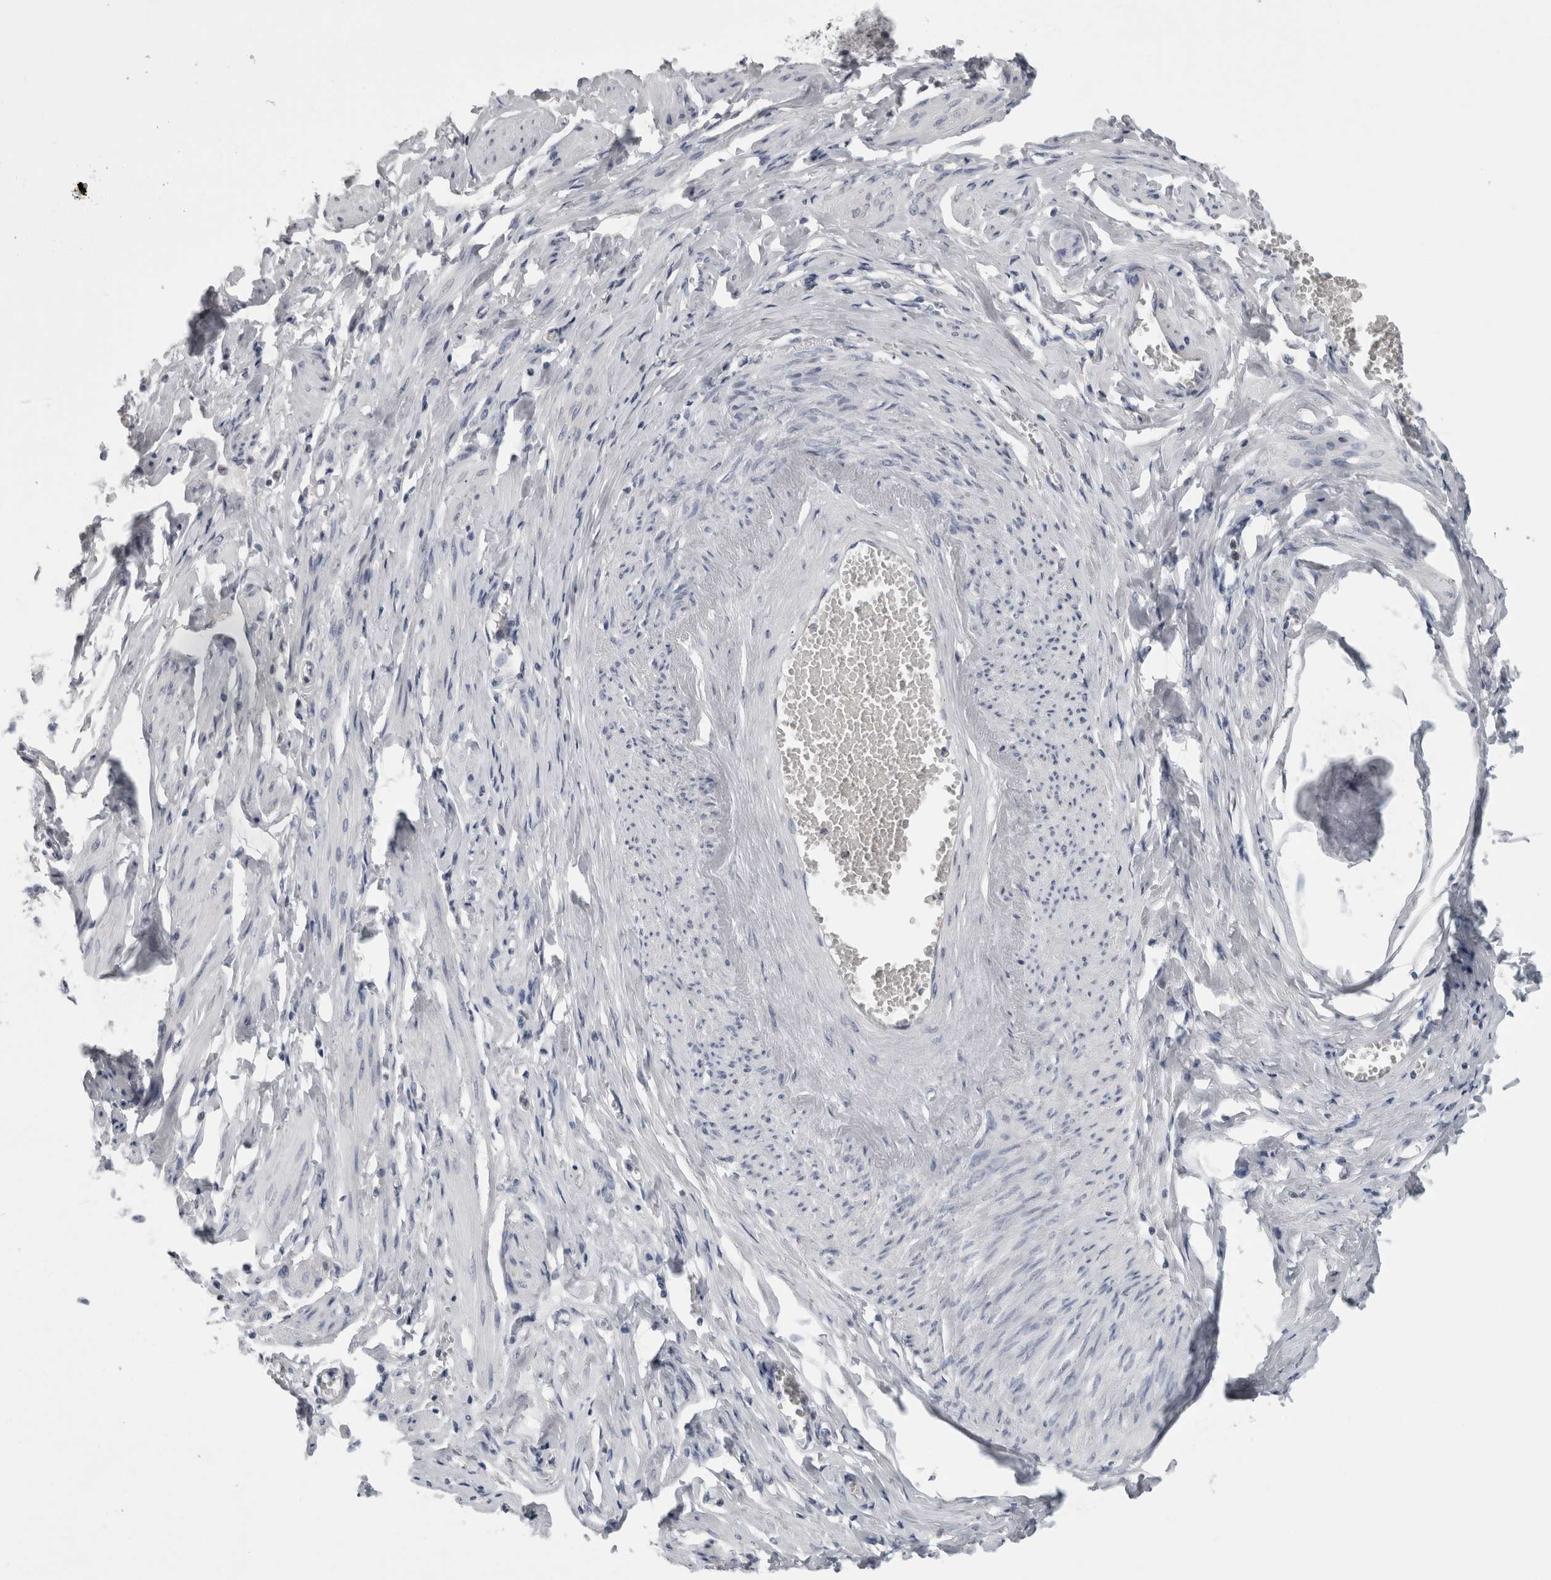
{"staining": {"intensity": "negative", "quantity": "none", "location": "none"}, "tissue": "adipose tissue", "cell_type": "Adipocytes", "image_type": "normal", "snomed": [{"axis": "morphology", "description": "Normal tissue, NOS"}, {"axis": "topography", "description": "Vascular tissue"}, {"axis": "topography", "description": "Fallopian tube"}, {"axis": "topography", "description": "Ovary"}], "caption": "Immunohistochemical staining of benign human adipose tissue displays no significant expression in adipocytes. (DAB IHC, high magnification).", "gene": "PRRC2C", "patient": {"sex": "female", "age": 67}}